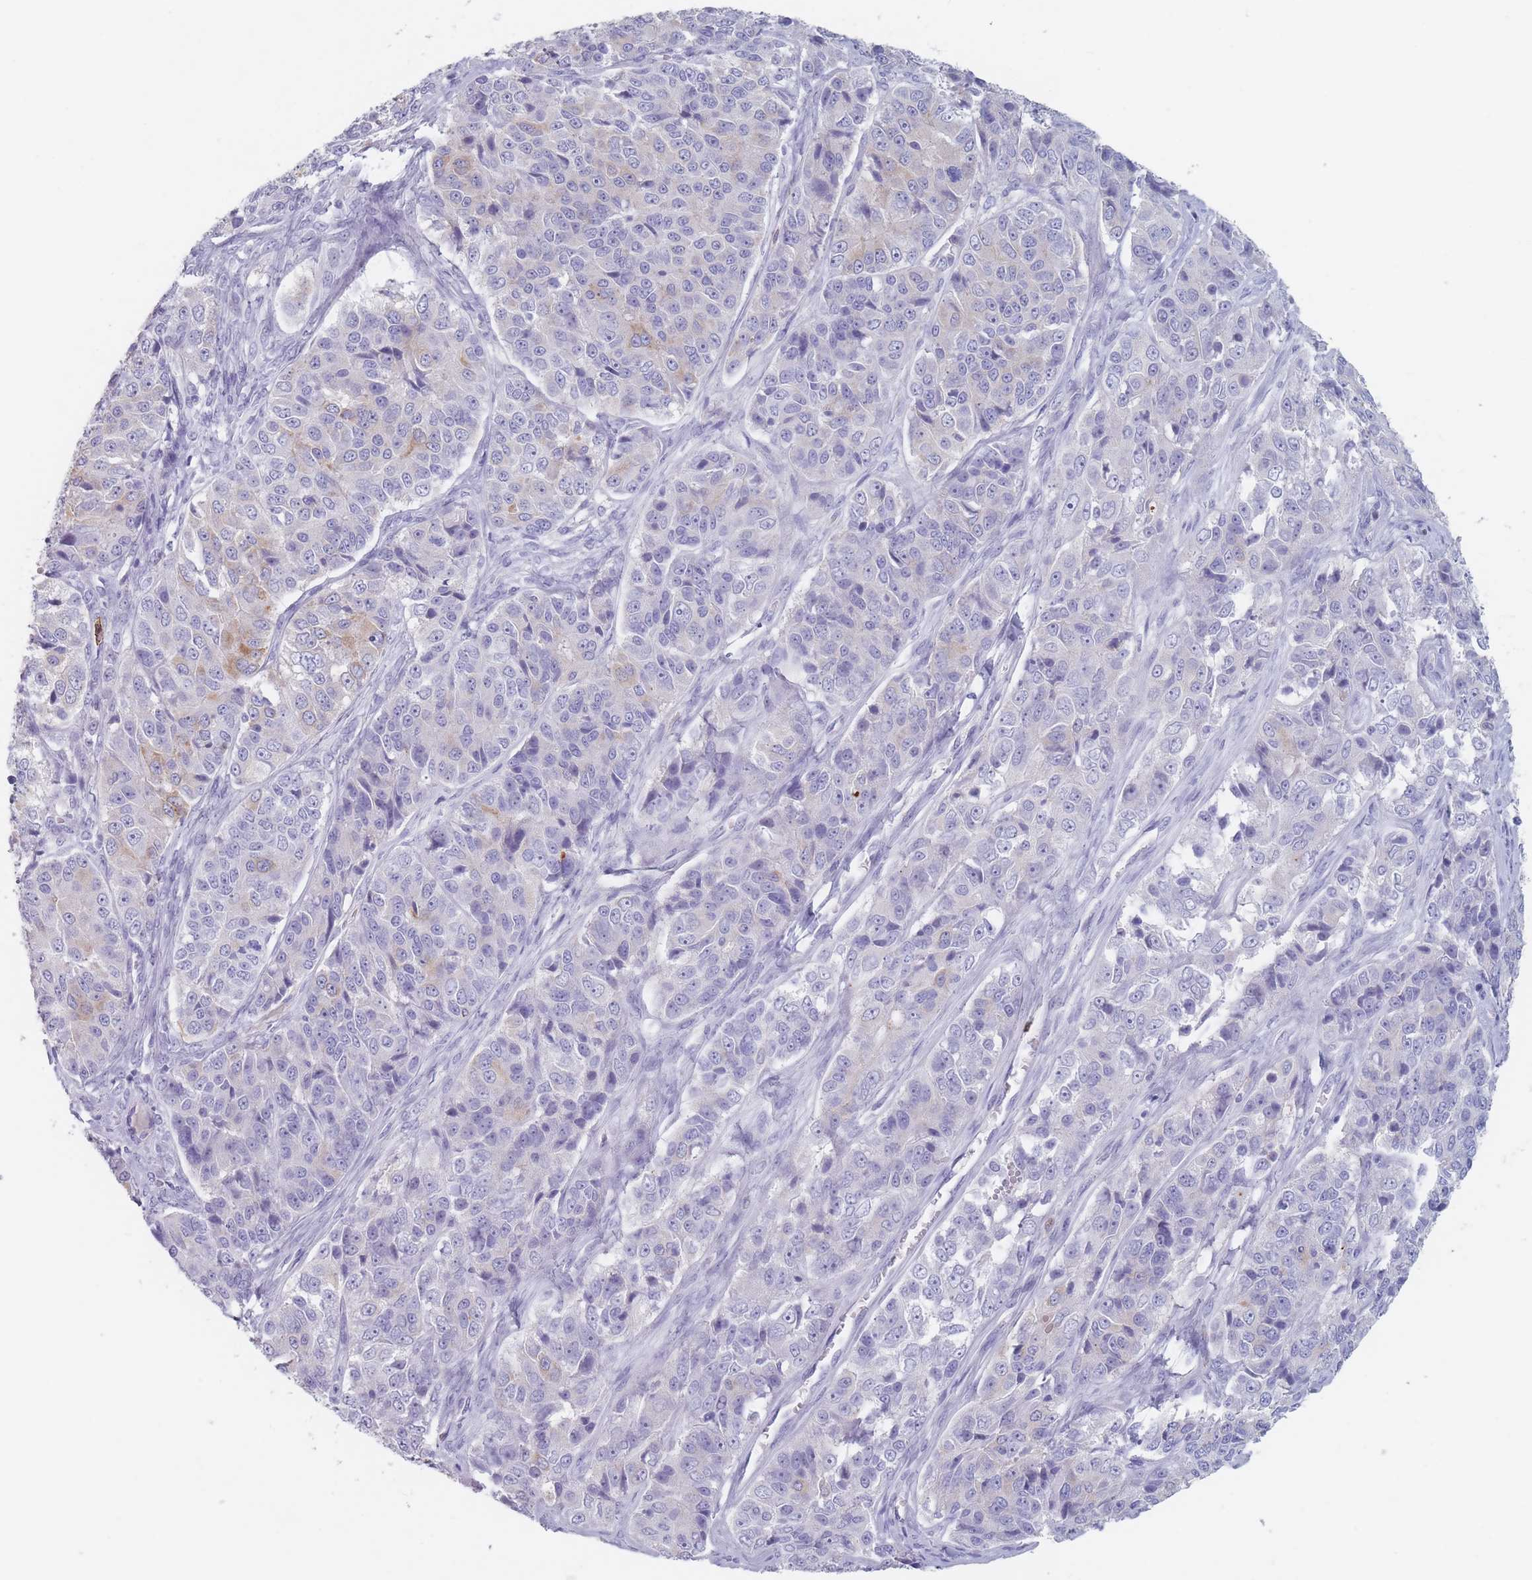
{"staining": {"intensity": "negative", "quantity": "none", "location": "none"}, "tissue": "ovarian cancer", "cell_type": "Tumor cells", "image_type": "cancer", "snomed": [{"axis": "morphology", "description": "Carcinoma, endometroid"}, {"axis": "topography", "description": "Ovary"}], "caption": "IHC of human ovarian endometroid carcinoma shows no staining in tumor cells.", "gene": "ATP1A3", "patient": {"sex": "female", "age": 51}}